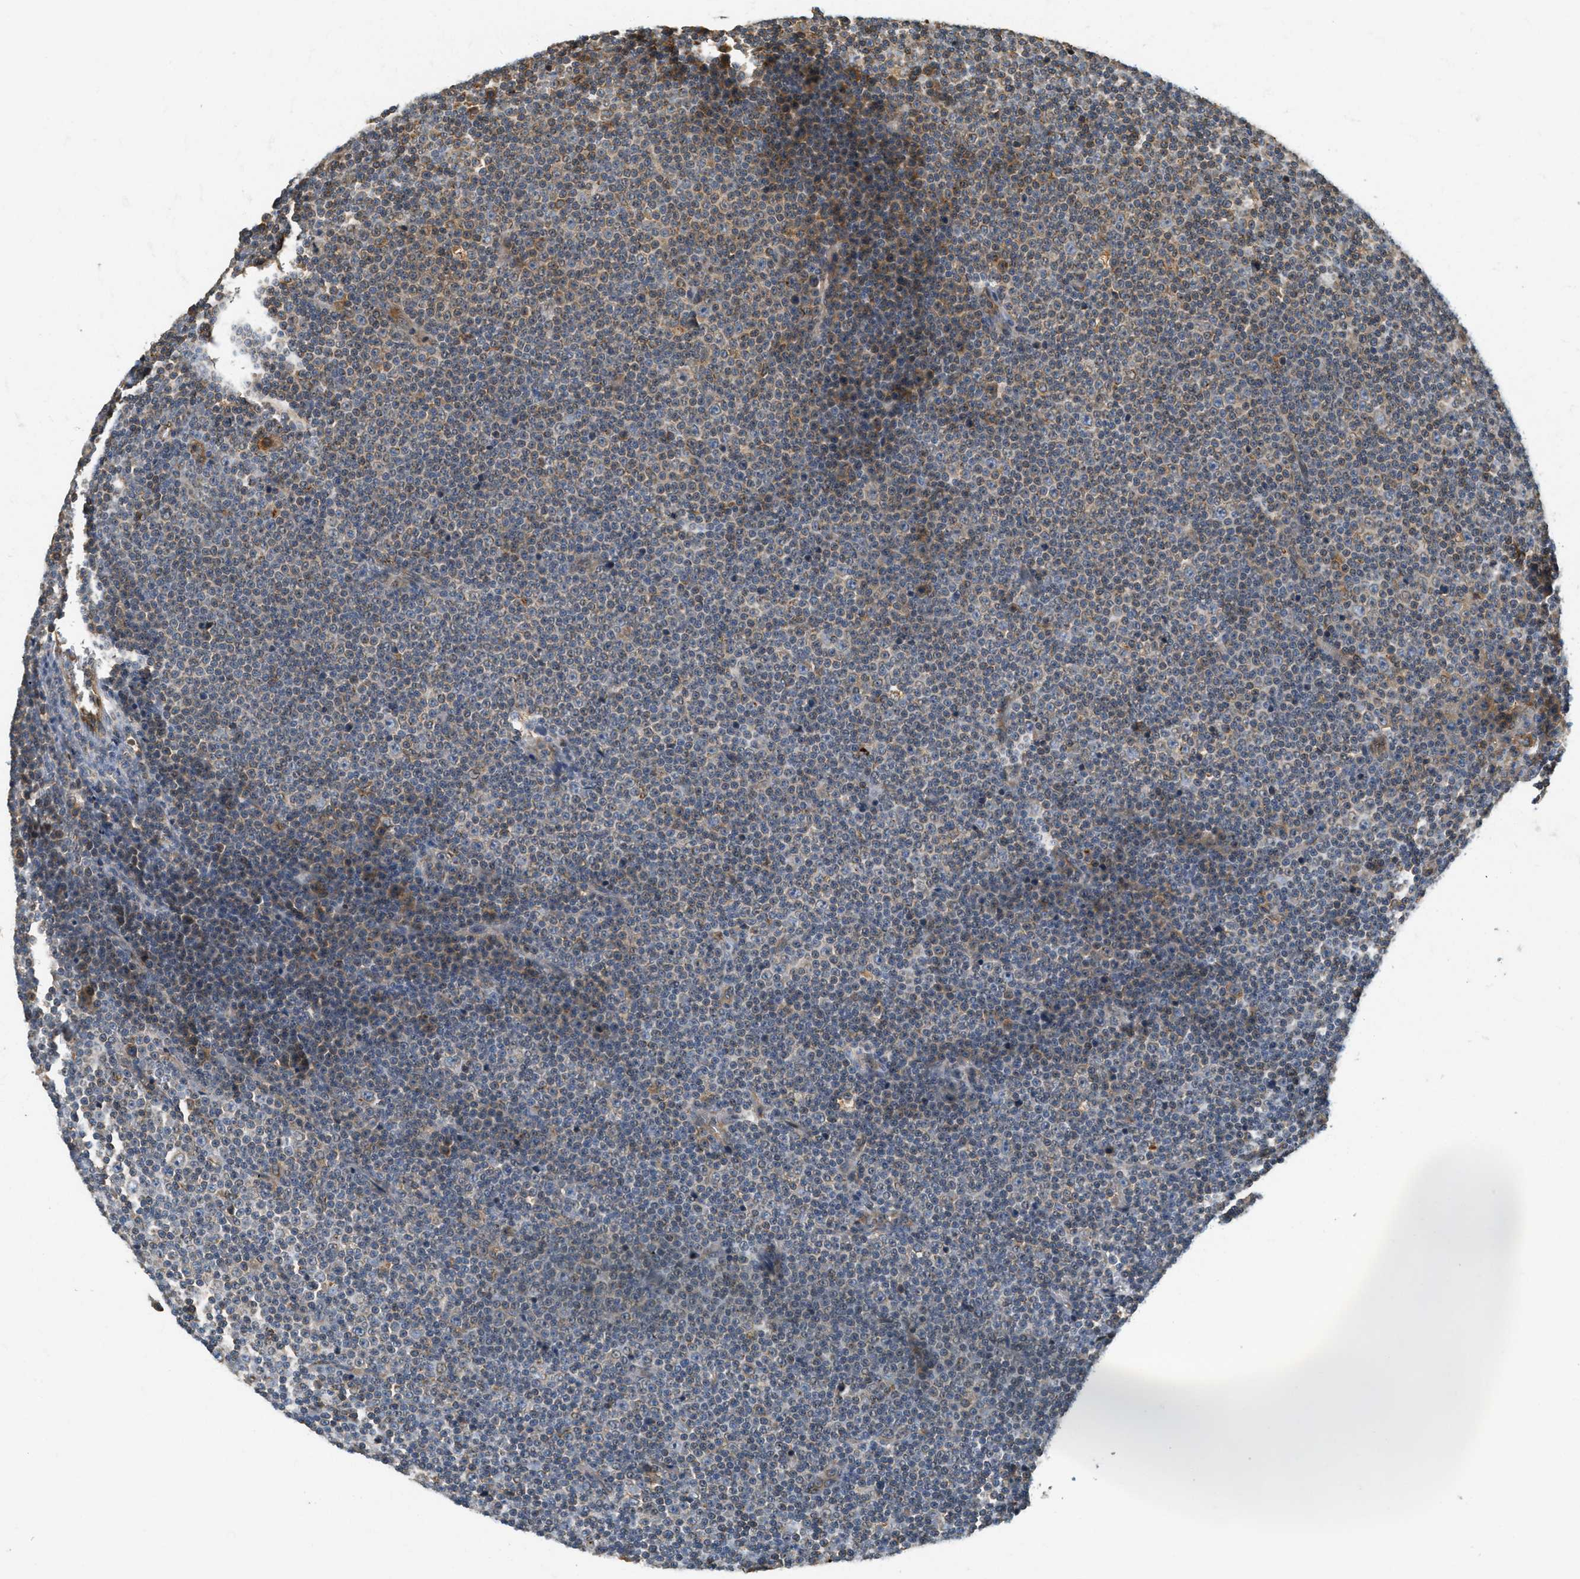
{"staining": {"intensity": "weak", "quantity": "25%-75%", "location": "cytoplasmic/membranous"}, "tissue": "lymphoma", "cell_type": "Tumor cells", "image_type": "cancer", "snomed": [{"axis": "morphology", "description": "Malignant lymphoma, non-Hodgkin's type, Low grade"}, {"axis": "topography", "description": "Lymph node"}], "caption": "Lymphoma stained for a protein exhibits weak cytoplasmic/membranous positivity in tumor cells. Using DAB (3,3'-diaminobenzidine) (brown) and hematoxylin (blue) stains, captured at high magnification using brightfield microscopy.", "gene": "PDK1", "patient": {"sex": "female", "age": 67}}